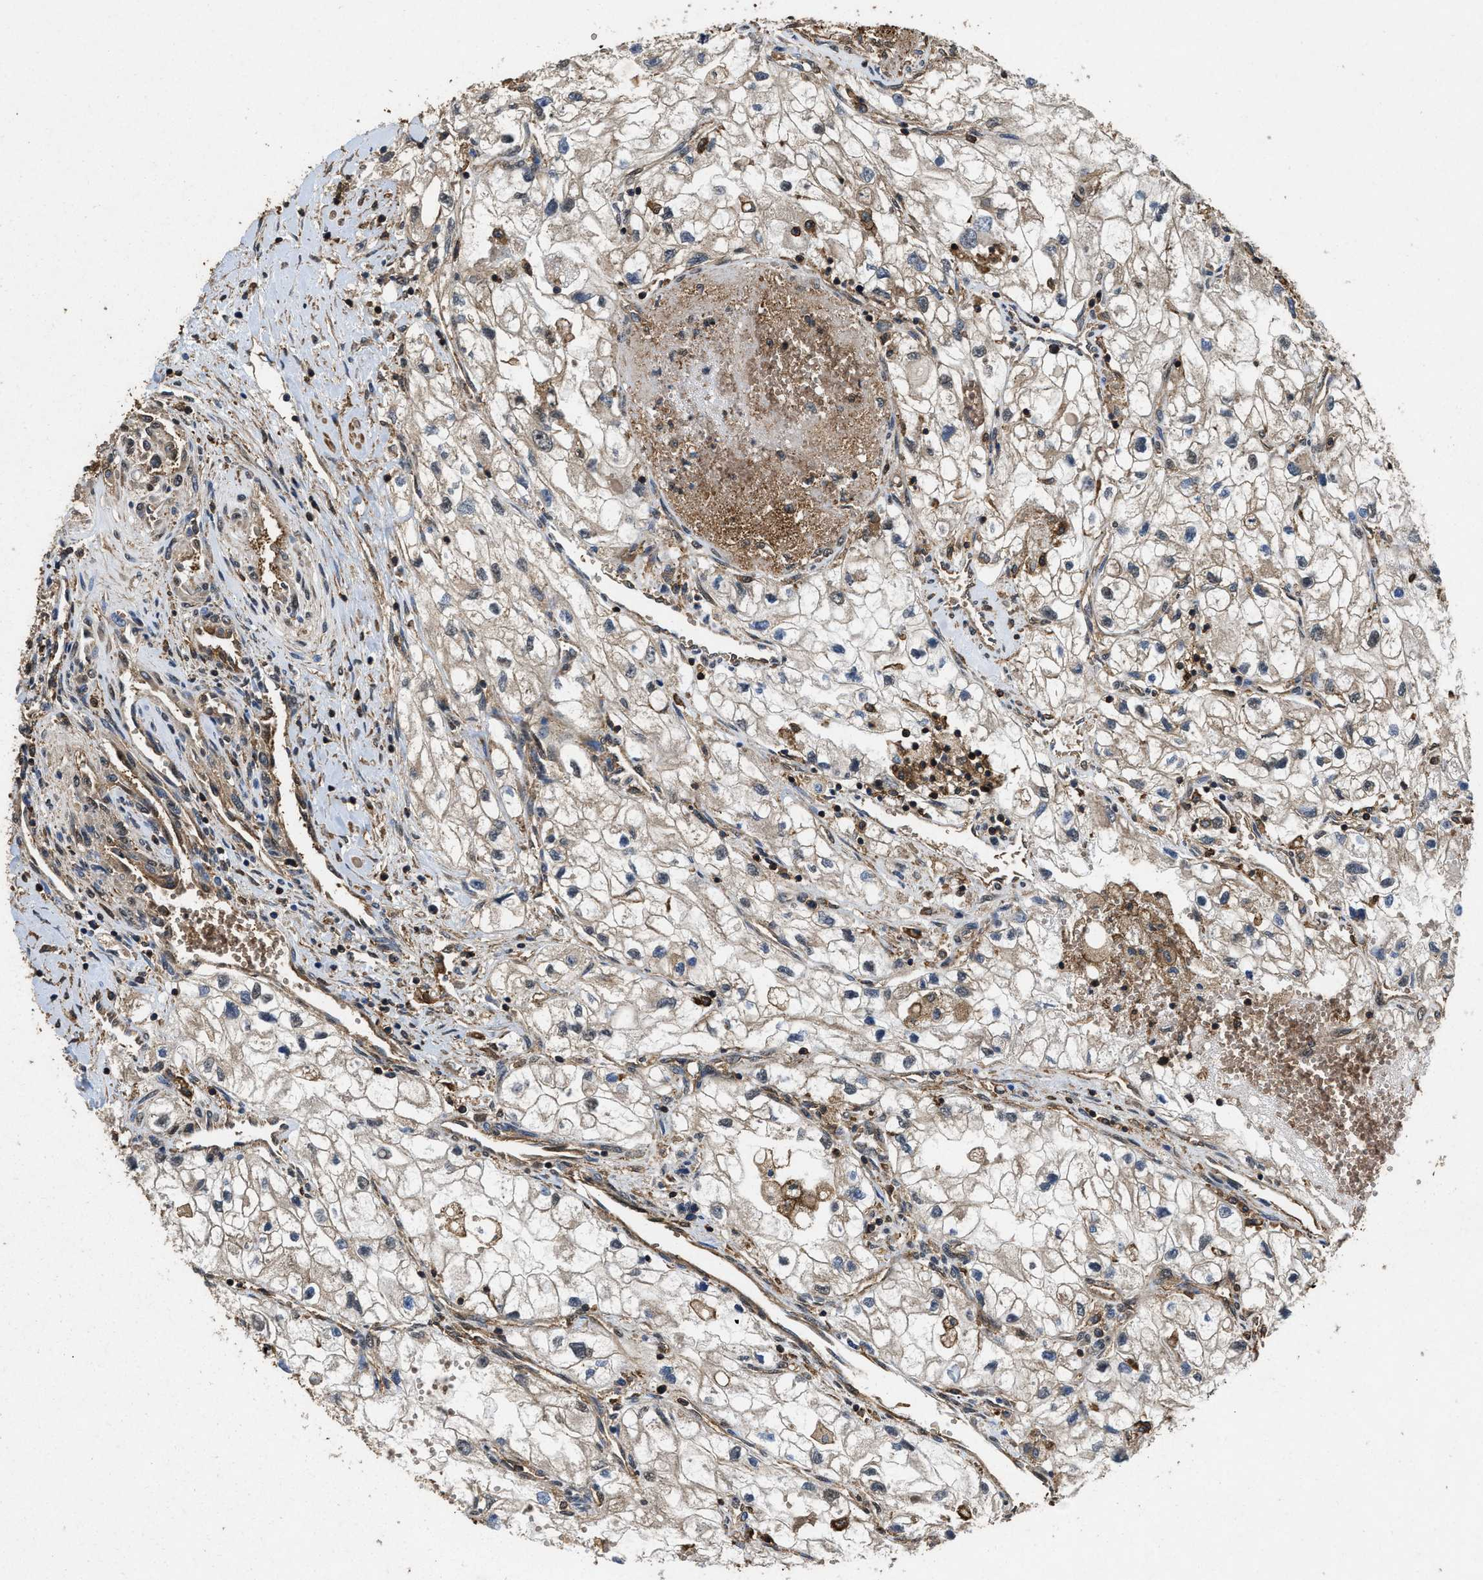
{"staining": {"intensity": "weak", "quantity": ">75%", "location": "cytoplasmic/membranous"}, "tissue": "renal cancer", "cell_type": "Tumor cells", "image_type": "cancer", "snomed": [{"axis": "morphology", "description": "Adenocarcinoma, NOS"}, {"axis": "topography", "description": "Kidney"}], "caption": "Protein staining shows weak cytoplasmic/membranous expression in approximately >75% of tumor cells in renal cancer. The staining is performed using DAB brown chromogen to label protein expression. The nuclei are counter-stained blue using hematoxylin.", "gene": "LINGO2", "patient": {"sex": "female", "age": 70}}